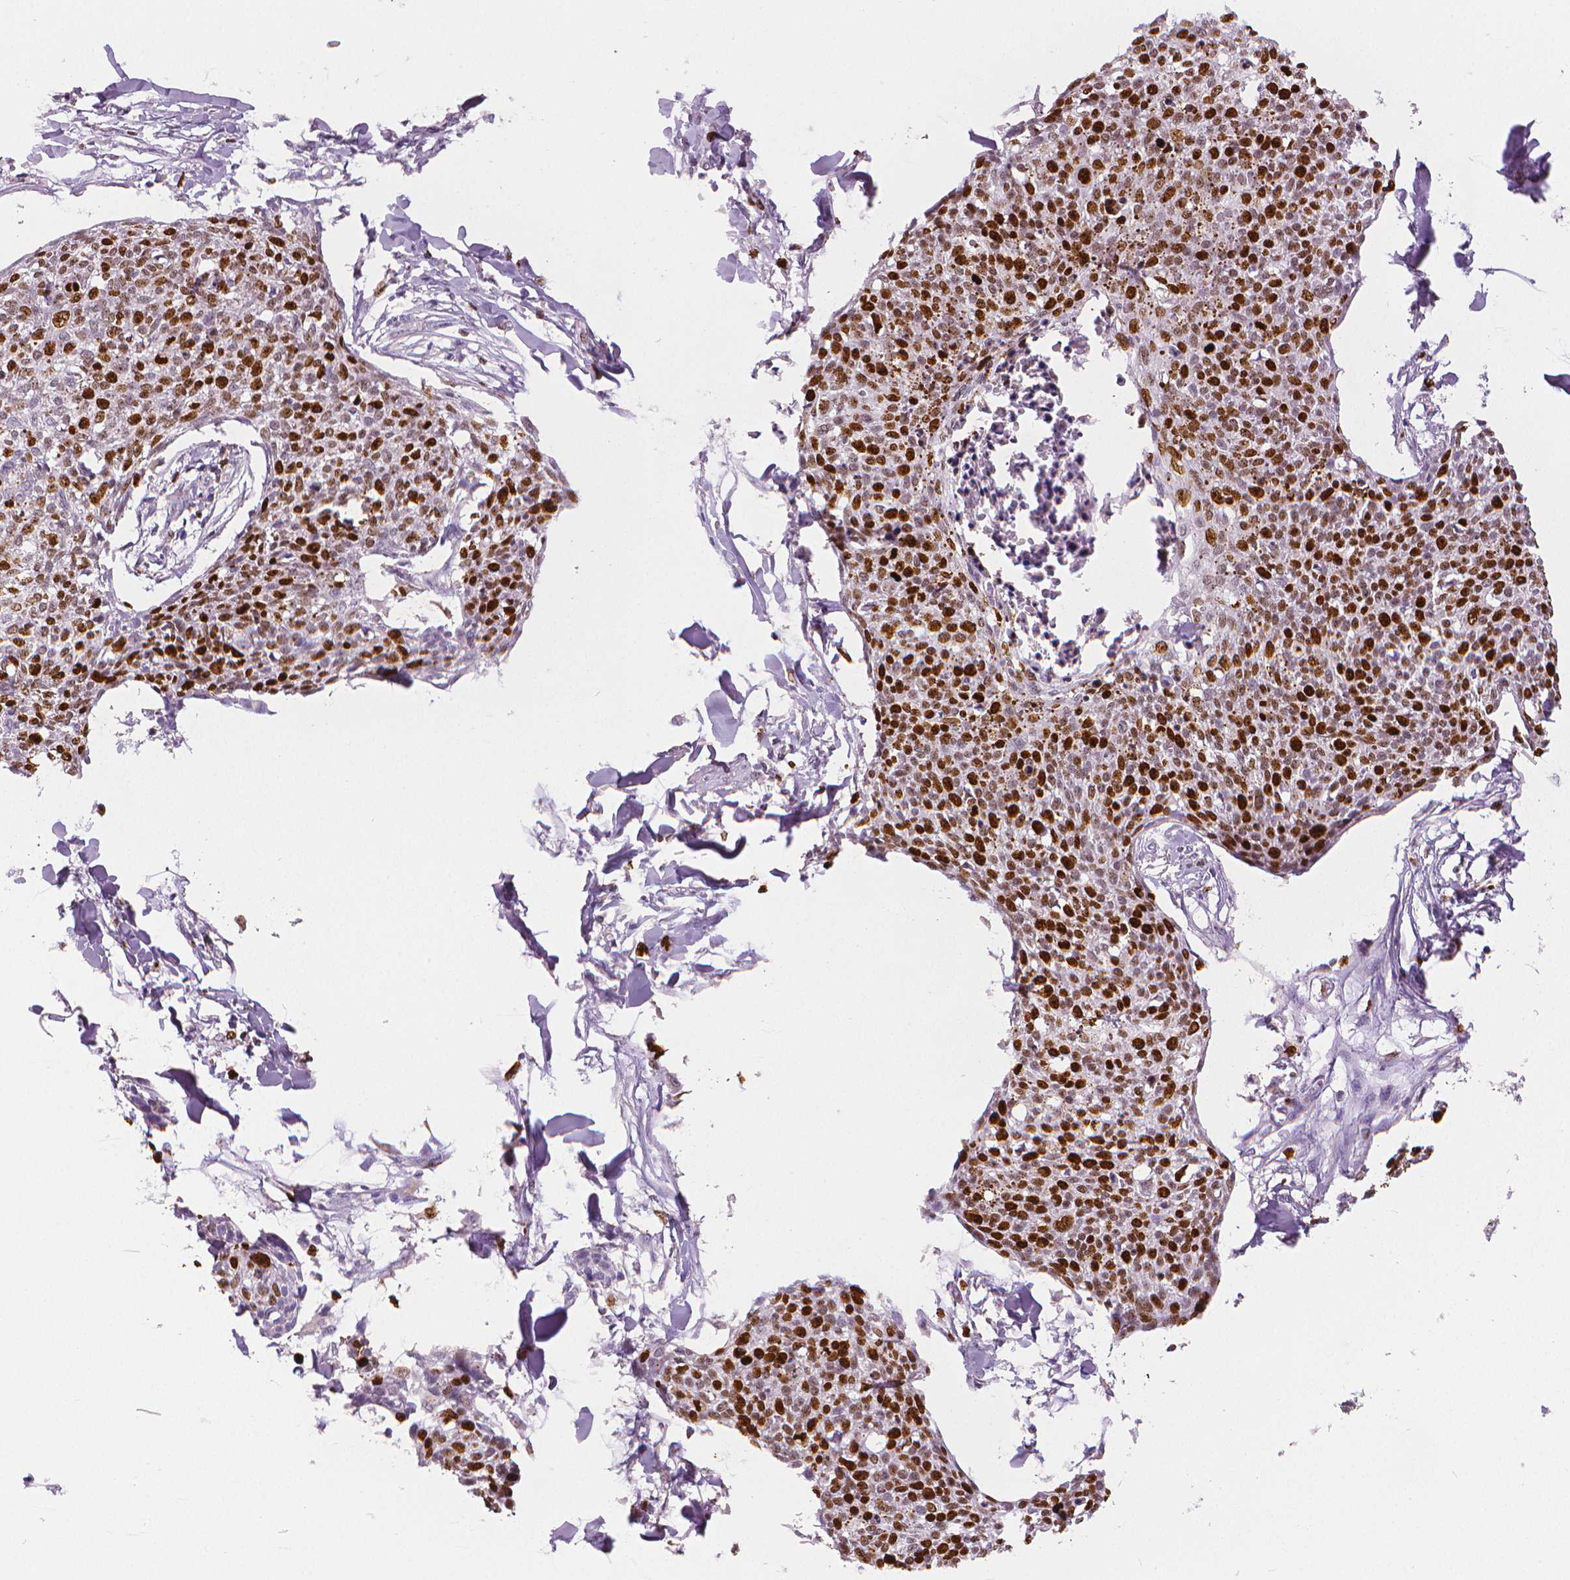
{"staining": {"intensity": "strong", "quantity": ">75%", "location": "nuclear"}, "tissue": "skin cancer", "cell_type": "Tumor cells", "image_type": "cancer", "snomed": [{"axis": "morphology", "description": "Squamous cell carcinoma, NOS"}, {"axis": "topography", "description": "Skin"}, {"axis": "topography", "description": "Vulva"}], "caption": "A high-resolution histopathology image shows immunohistochemistry (IHC) staining of squamous cell carcinoma (skin), which shows strong nuclear staining in about >75% of tumor cells.", "gene": "MKI67", "patient": {"sex": "female", "age": 75}}